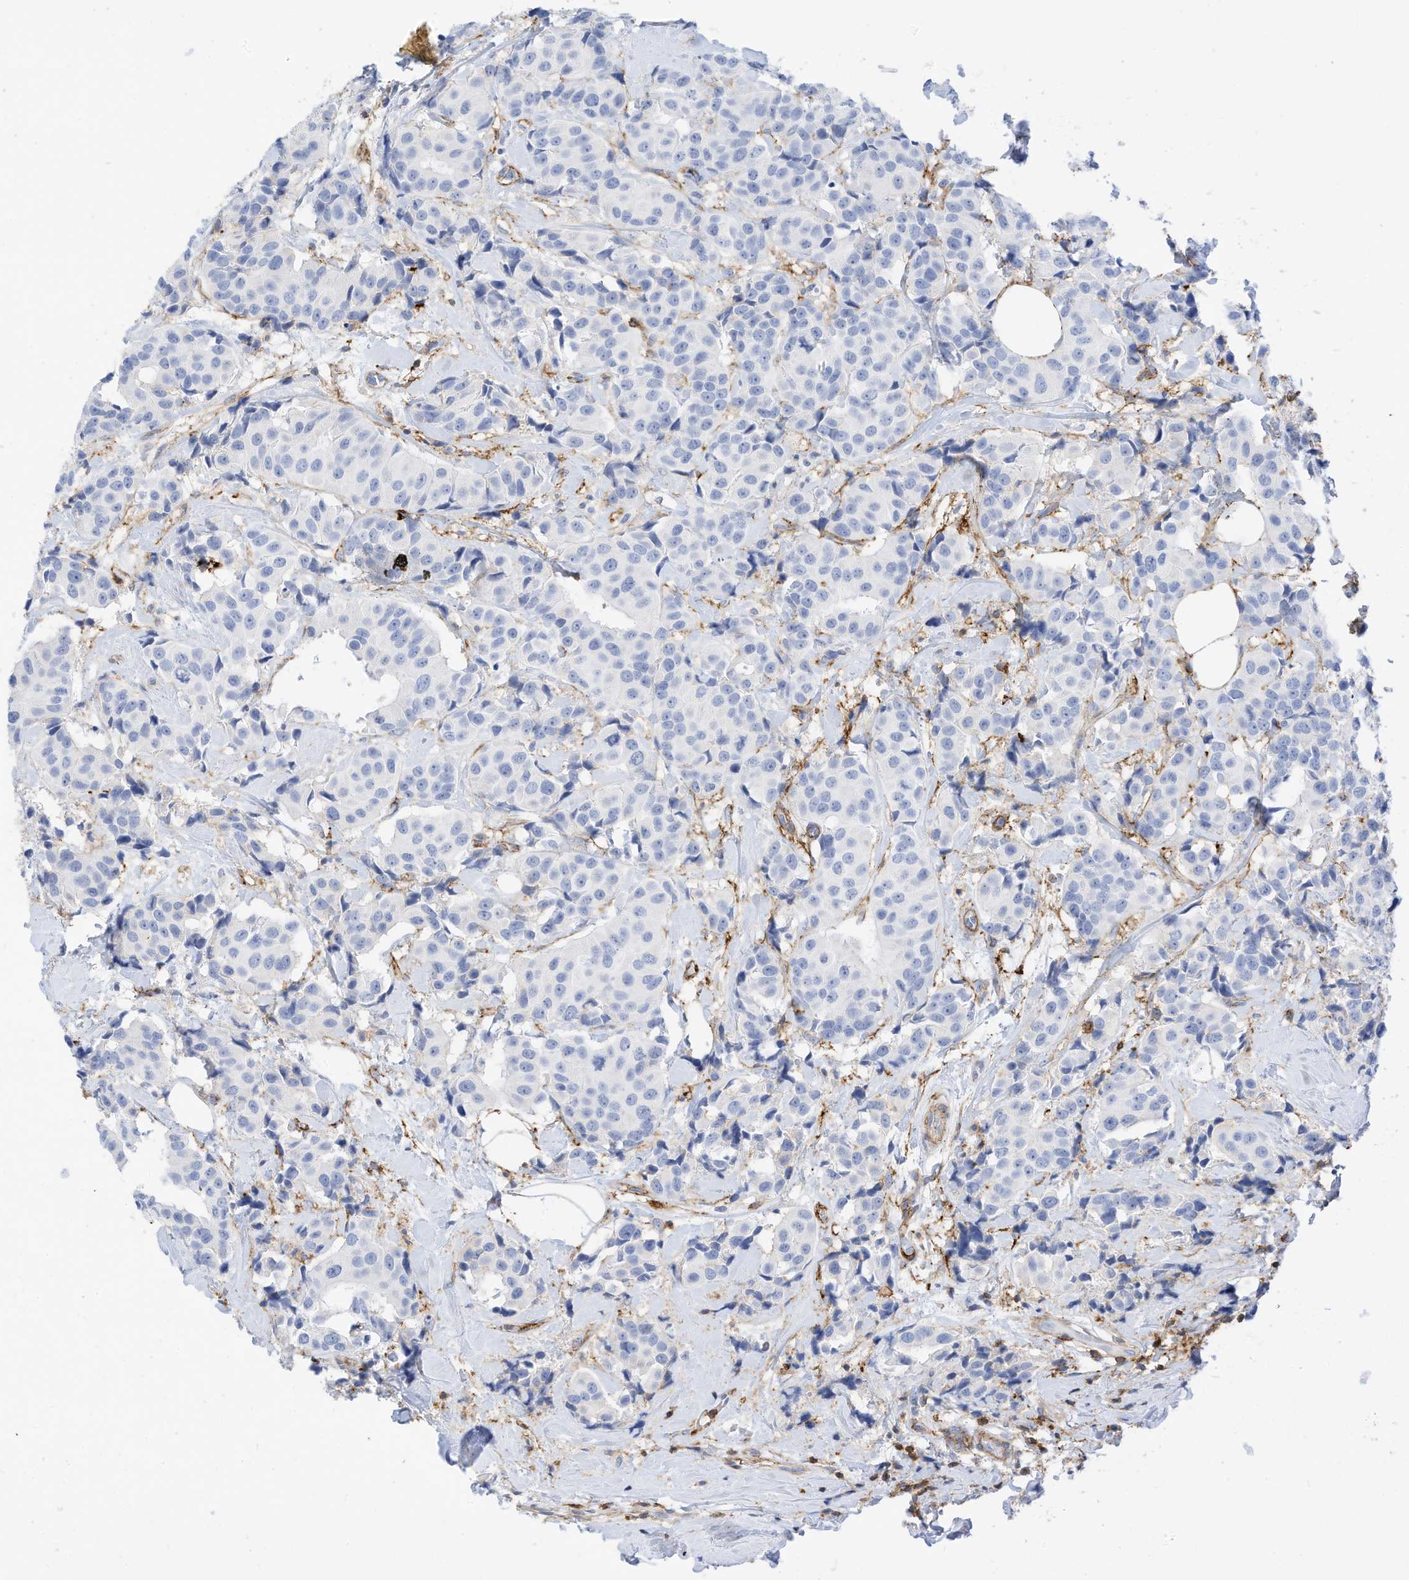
{"staining": {"intensity": "negative", "quantity": "none", "location": "none"}, "tissue": "breast cancer", "cell_type": "Tumor cells", "image_type": "cancer", "snomed": [{"axis": "morphology", "description": "Normal tissue, NOS"}, {"axis": "morphology", "description": "Duct carcinoma"}, {"axis": "topography", "description": "Breast"}], "caption": "Tumor cells are negative for brown protein staining in invasive ductal carcinoma (breast). Brightfield microscopy of immunohistochemistry (IHC) stained with DAB (3,3'-diaminobenzidine) (brown) and hematoxylin (blue), captured at high magnification.", "gene": "TXNDC9", "patient": {"sex": "female", "age": 39}}